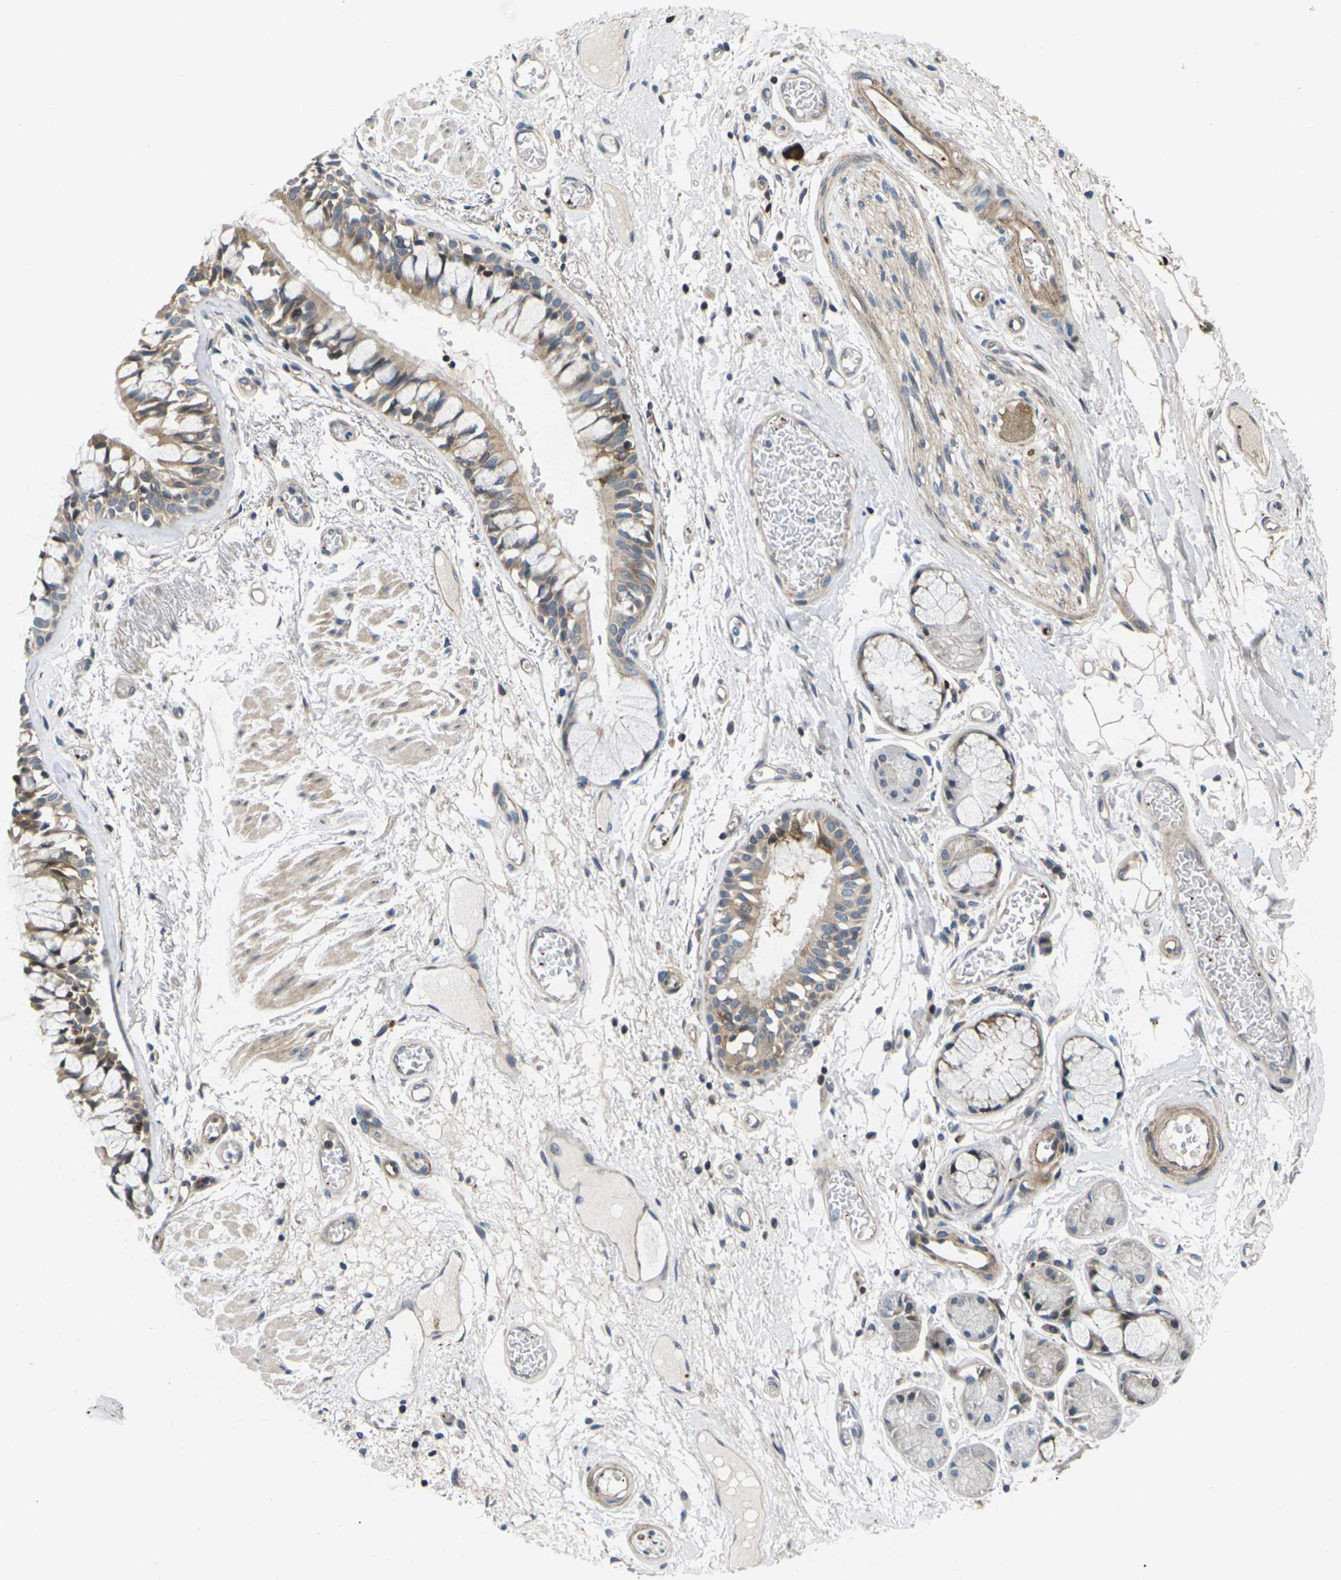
{"staining": {"intensity": "moderate", "quantity": ">75%", "location": "cytoplasmic/membranous"}, "tissue": "bronchus", "cell_type": "Respiratory epithelial cells", "image_type": "normal", "snomed": [{"axis": "morphology", "description": "Normal tissue, NOS"}, {"axis": "topography", "description": "Bronchus"}], "caption": "Protein expression analysis of benign bronchus demonstrates moderate cytoplasmic/membranous positivity in approximately >75% of respiratory epithelial cells. (DAB (3,3'-diaminobenzidine) IHC, brown staining for protein, blue staining for nuclei).", "gene": "RPS6KA3", "patient": {"sex": "male", "age": 66}}